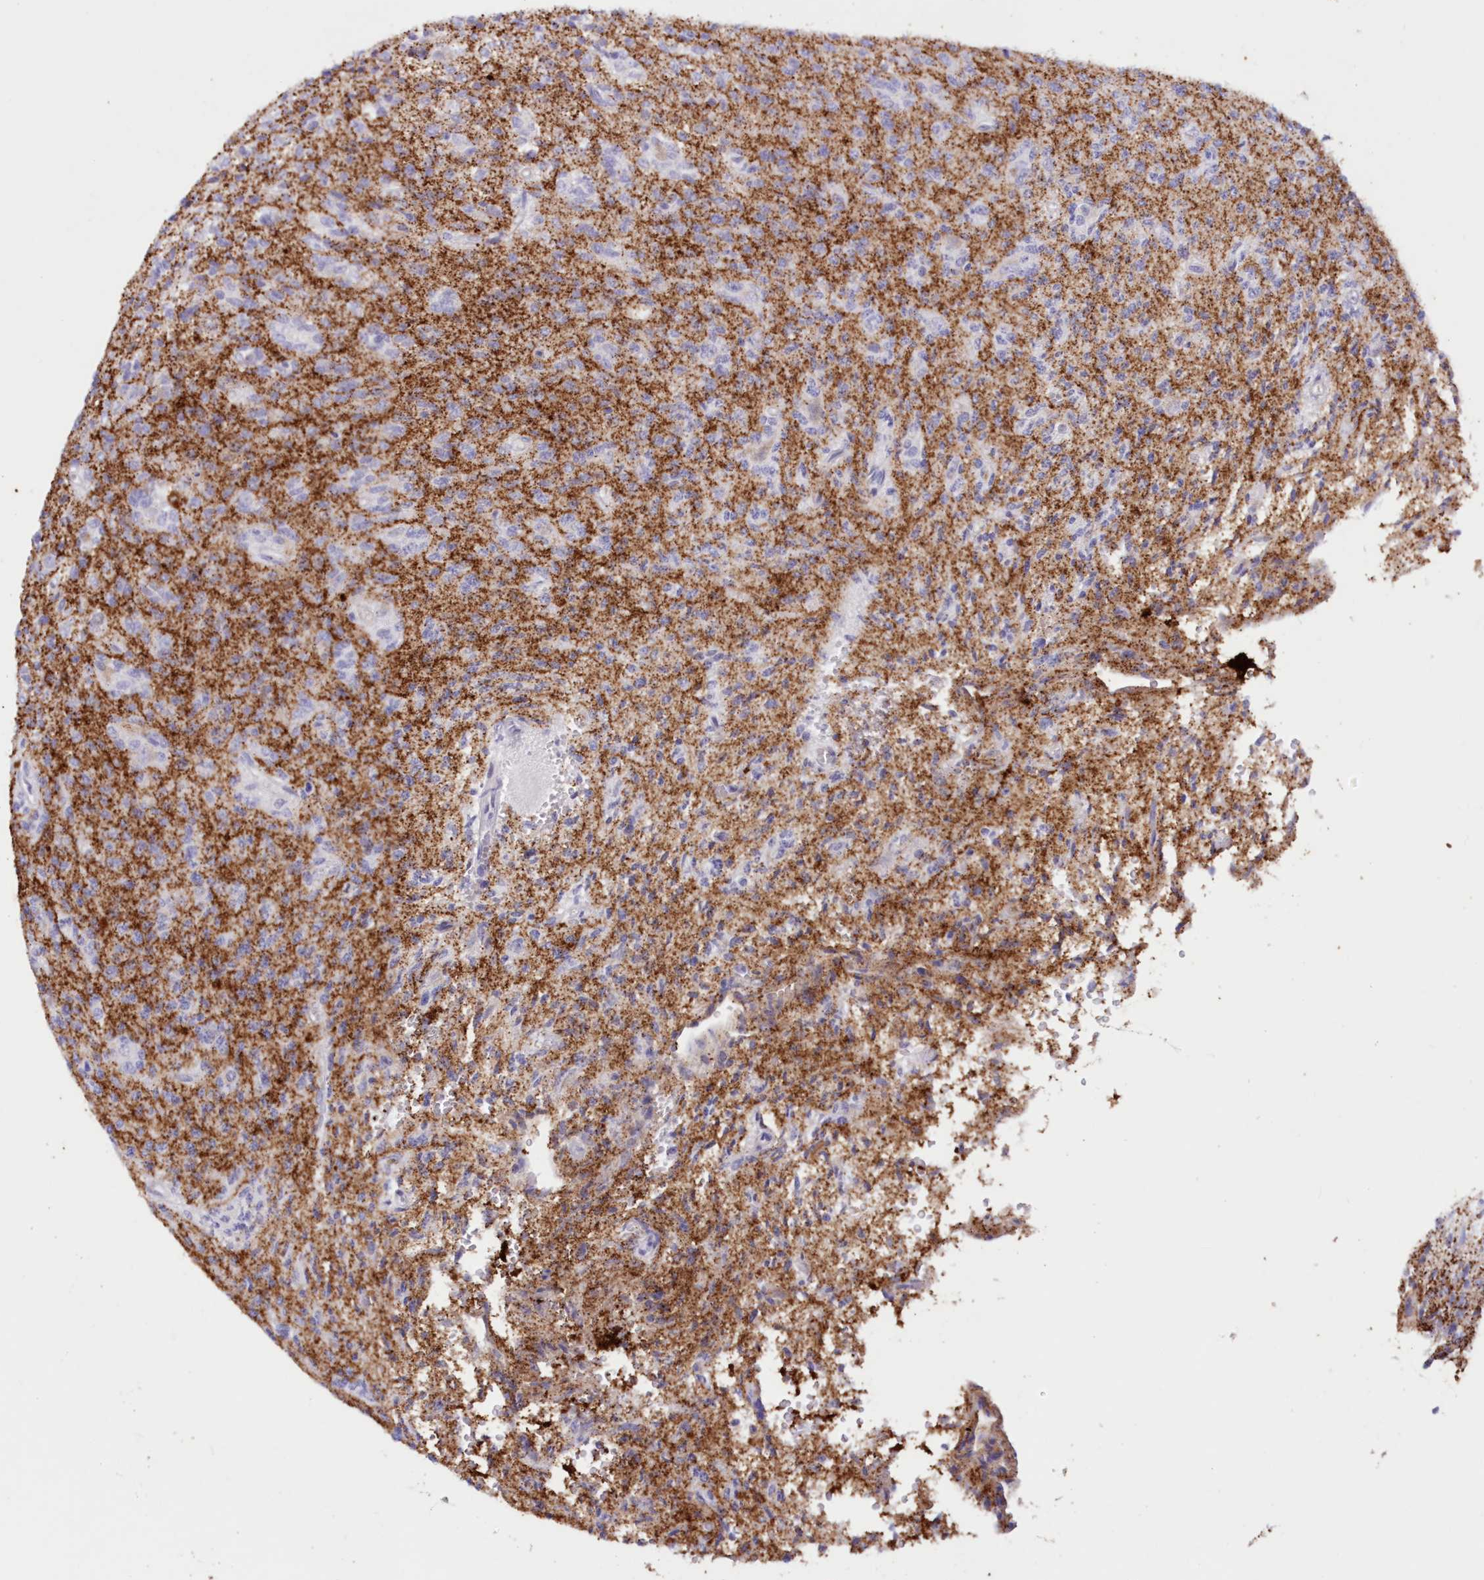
{"staining": {"intensity": "negative", "quantity": "none", "location": "none"}, "tissue": "glioma", "cell_type": "Tumor cells", "image_type": "cancer", "snomed": [{"axis": "morphology", "description": "Glioma, malignant, High grade"}, {"axis": "topography", "description": "Brain"}], "caption": "Human high-grade glioma (malignant) stained for a protein using immunohistochemistry demonstrates no expression in tumor cells.", "gene": "SNED1", "patient": {"sex": "female", "age": 57}}